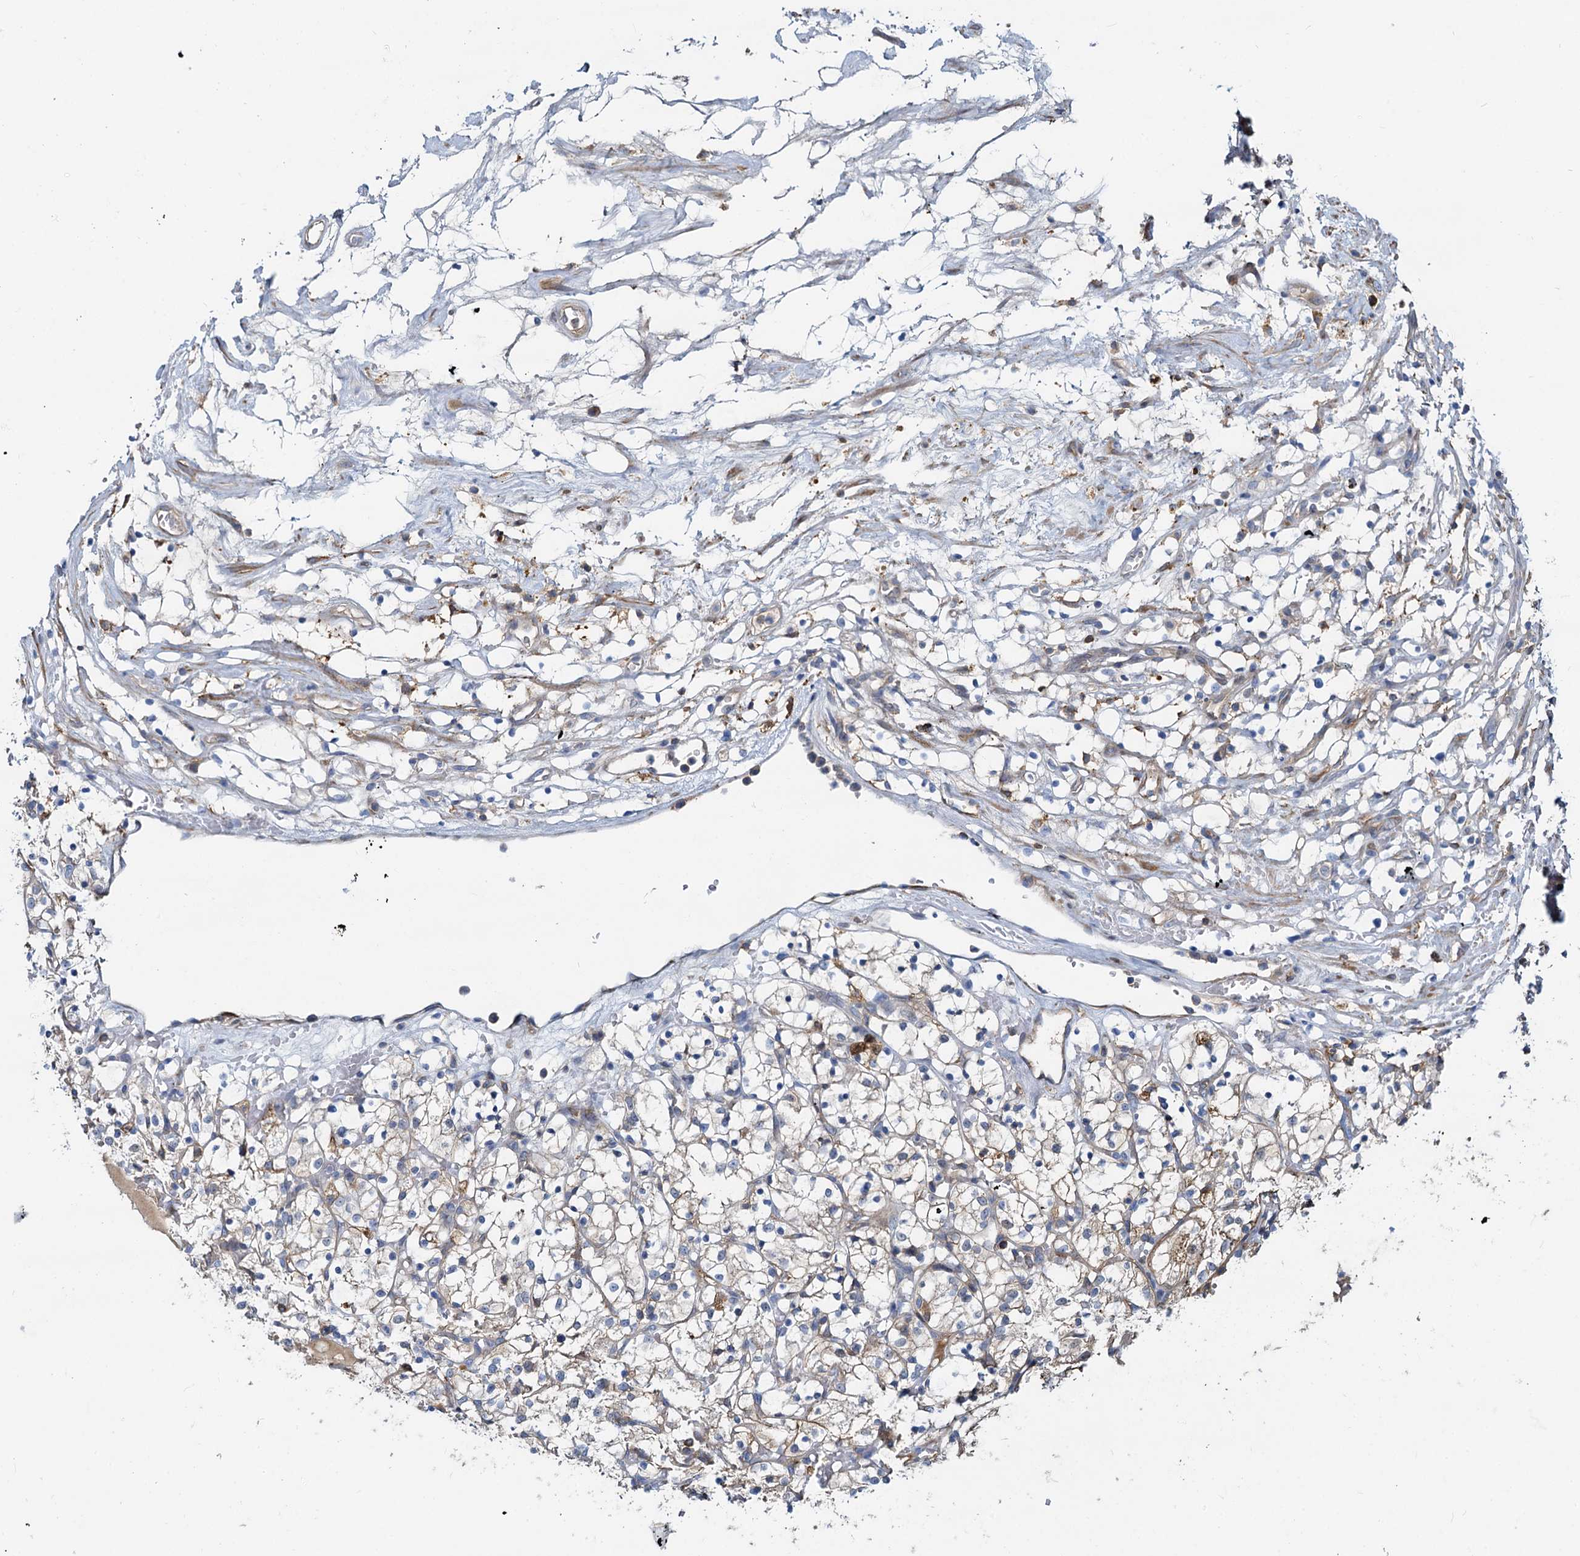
{"staining": {"intensity": "weak", "quantity": "<25%", "location": "cytoplasmic/membranous"}, "tissue": "renal cancer", "cell_type": "Tumor cells", "image_type": "cancer", "snomed": [{"axis": "morphology", "description": "Adenocarcinoma, NOS"}, {"axis": "topography", "description": "Kidney"}], "caption": "Renal adenocarcinoma was stained to show a protein in brown. There is no significant positivity in tumor cells.", "gene": "LNX2", "patient": {"sex": "female", "age": 69}}